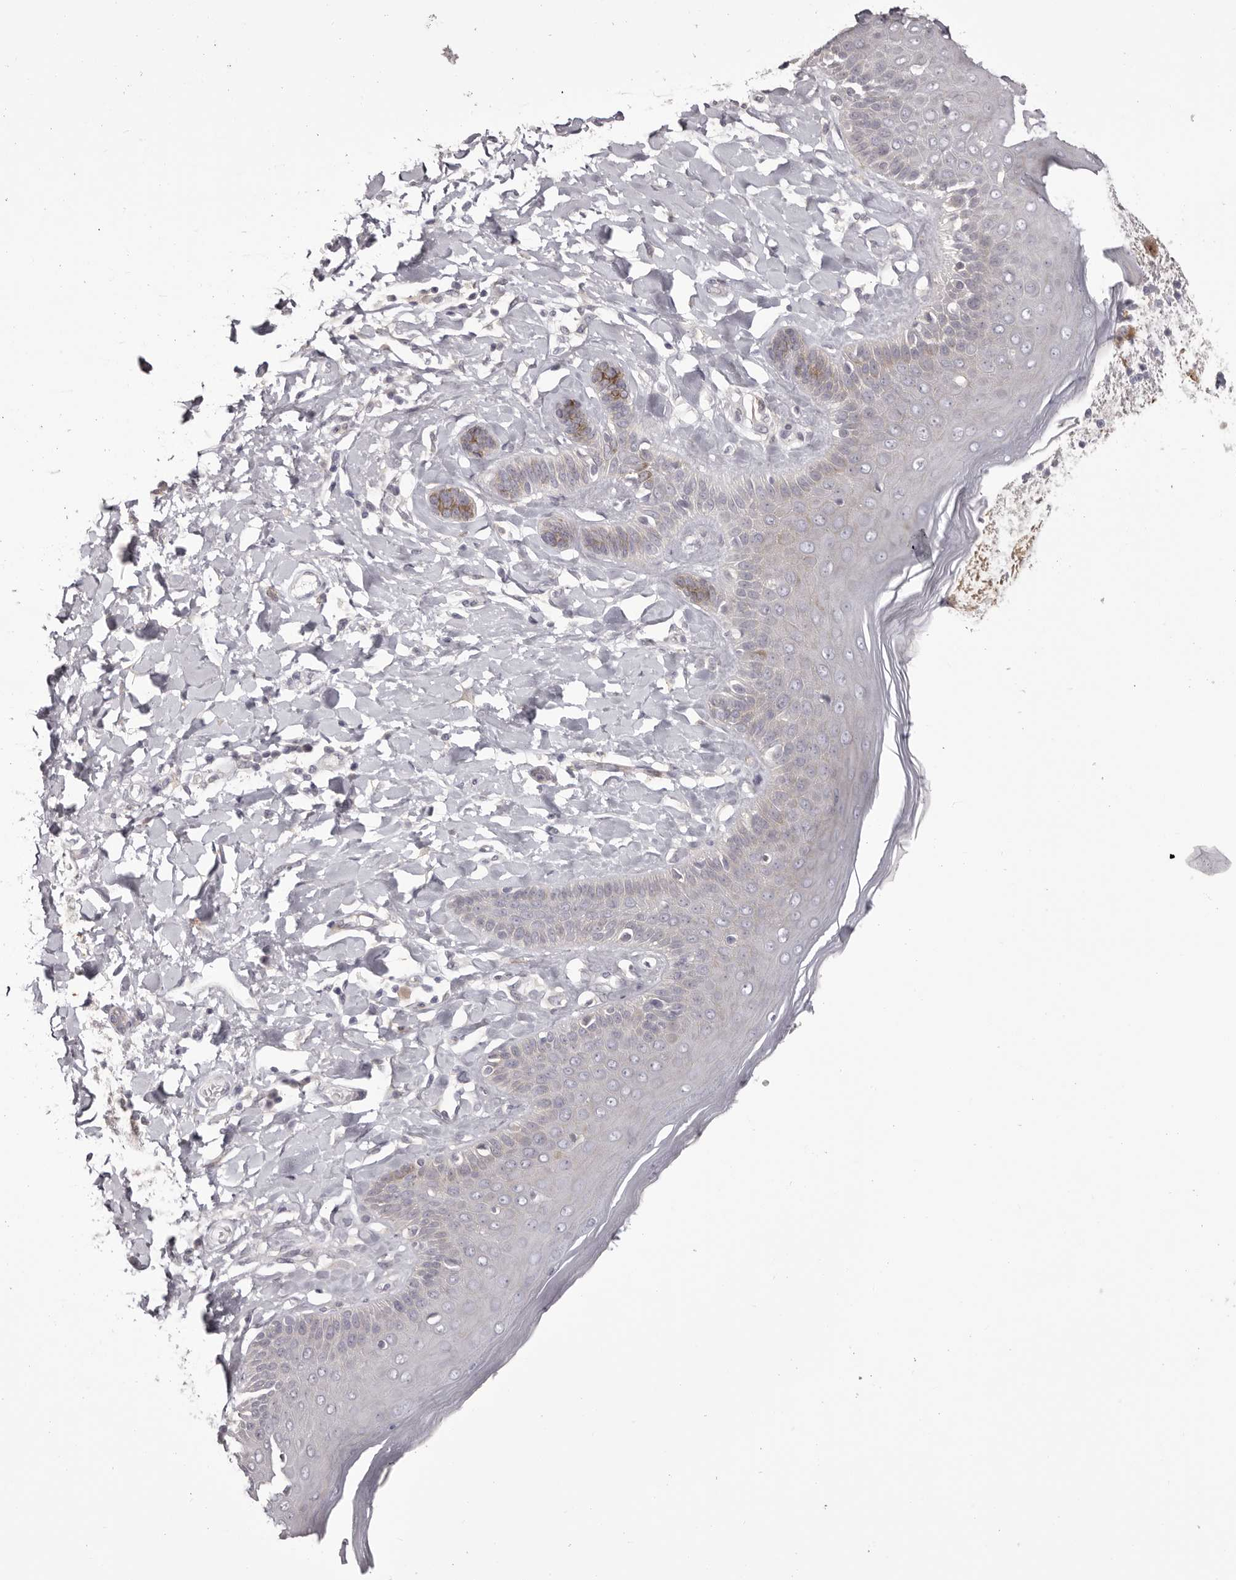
{"staining": {"intensity": "weak", "quantity": "<25%", "location": "cytoplasmic/membranous"}, "tissue": "skin", "cell_type": "Epidermal cells", "image_type": "normal", "snomed": [{"axis": "morphology", "description": "Normal tissue, NOS"}, {"axis": "topography", "description": "Anal"}], "caption": "Immunohistochemistry (IHC) of benign skin reveals no staining in epidermal cells. Brightfield microscopy of immunohistochemistry stained with DAB (brown) and hematoxylin (blue), captured at high magnification.", "gene": "OTUD3", "patient": {"sex": "male", "age": 69}}